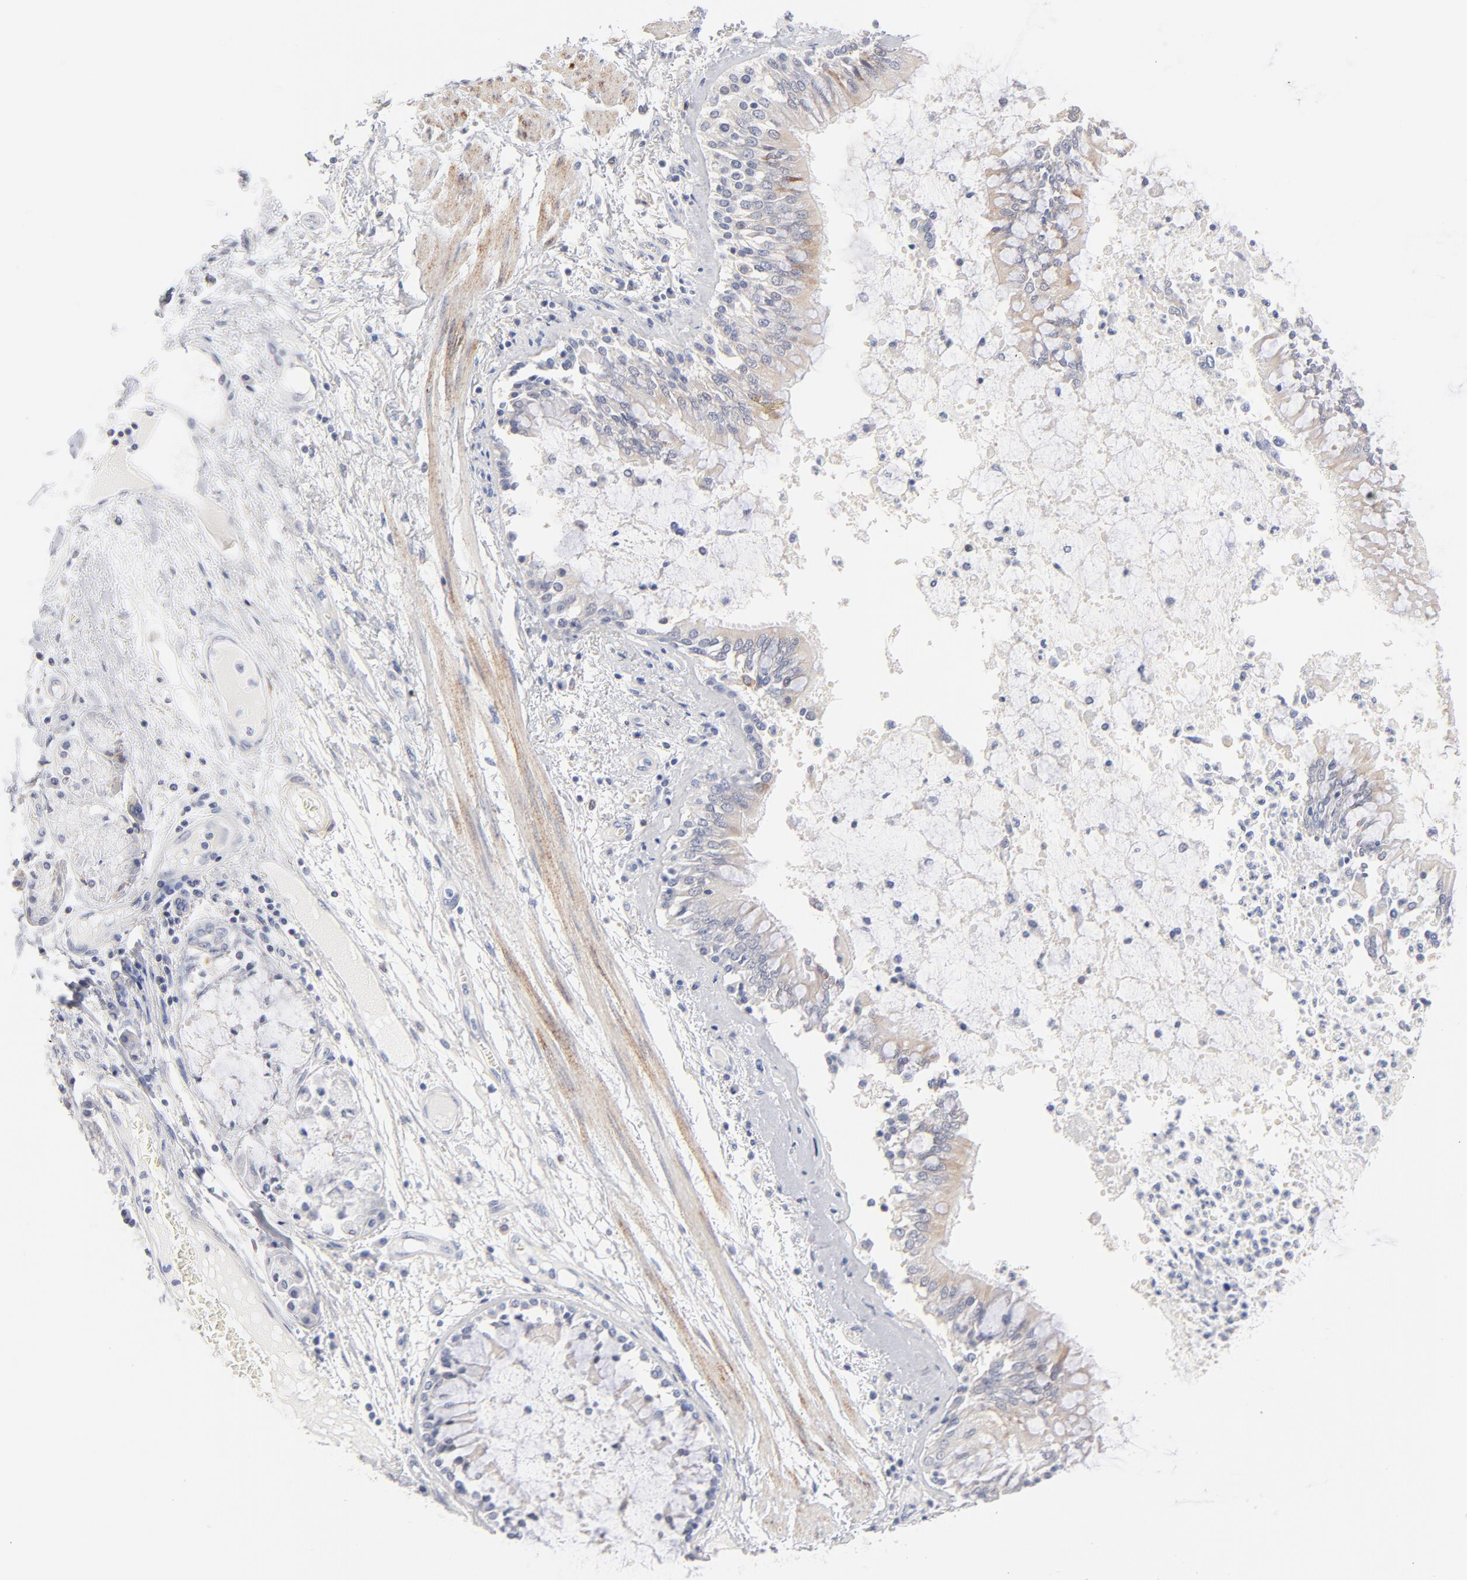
{"staining": {"intensity": "weak", "quantity": "25%-75%", "location": "cytoplasmic/membranous"}, "tissue": "bronchus", "cell_type": "Respiratory epithelial cells", "image_type": "normal", "snomed": [{"axis": "morphology", "description": "Normal tissue, NOS"}, {"axis": "topography", "description": "Cartilage tissue"}, {"axis": "topography", "description": "Bronchus"}, {"axis": "topography", "description": "Lung"}], "caption": "Respiratory epithelial cells show low levels of weak cytoplasmic/membranous staining in about 25%-75% of cells in unremarkable bronchus.", "gene": "MID1", "patient": {"sex": "female", "age": 49}}